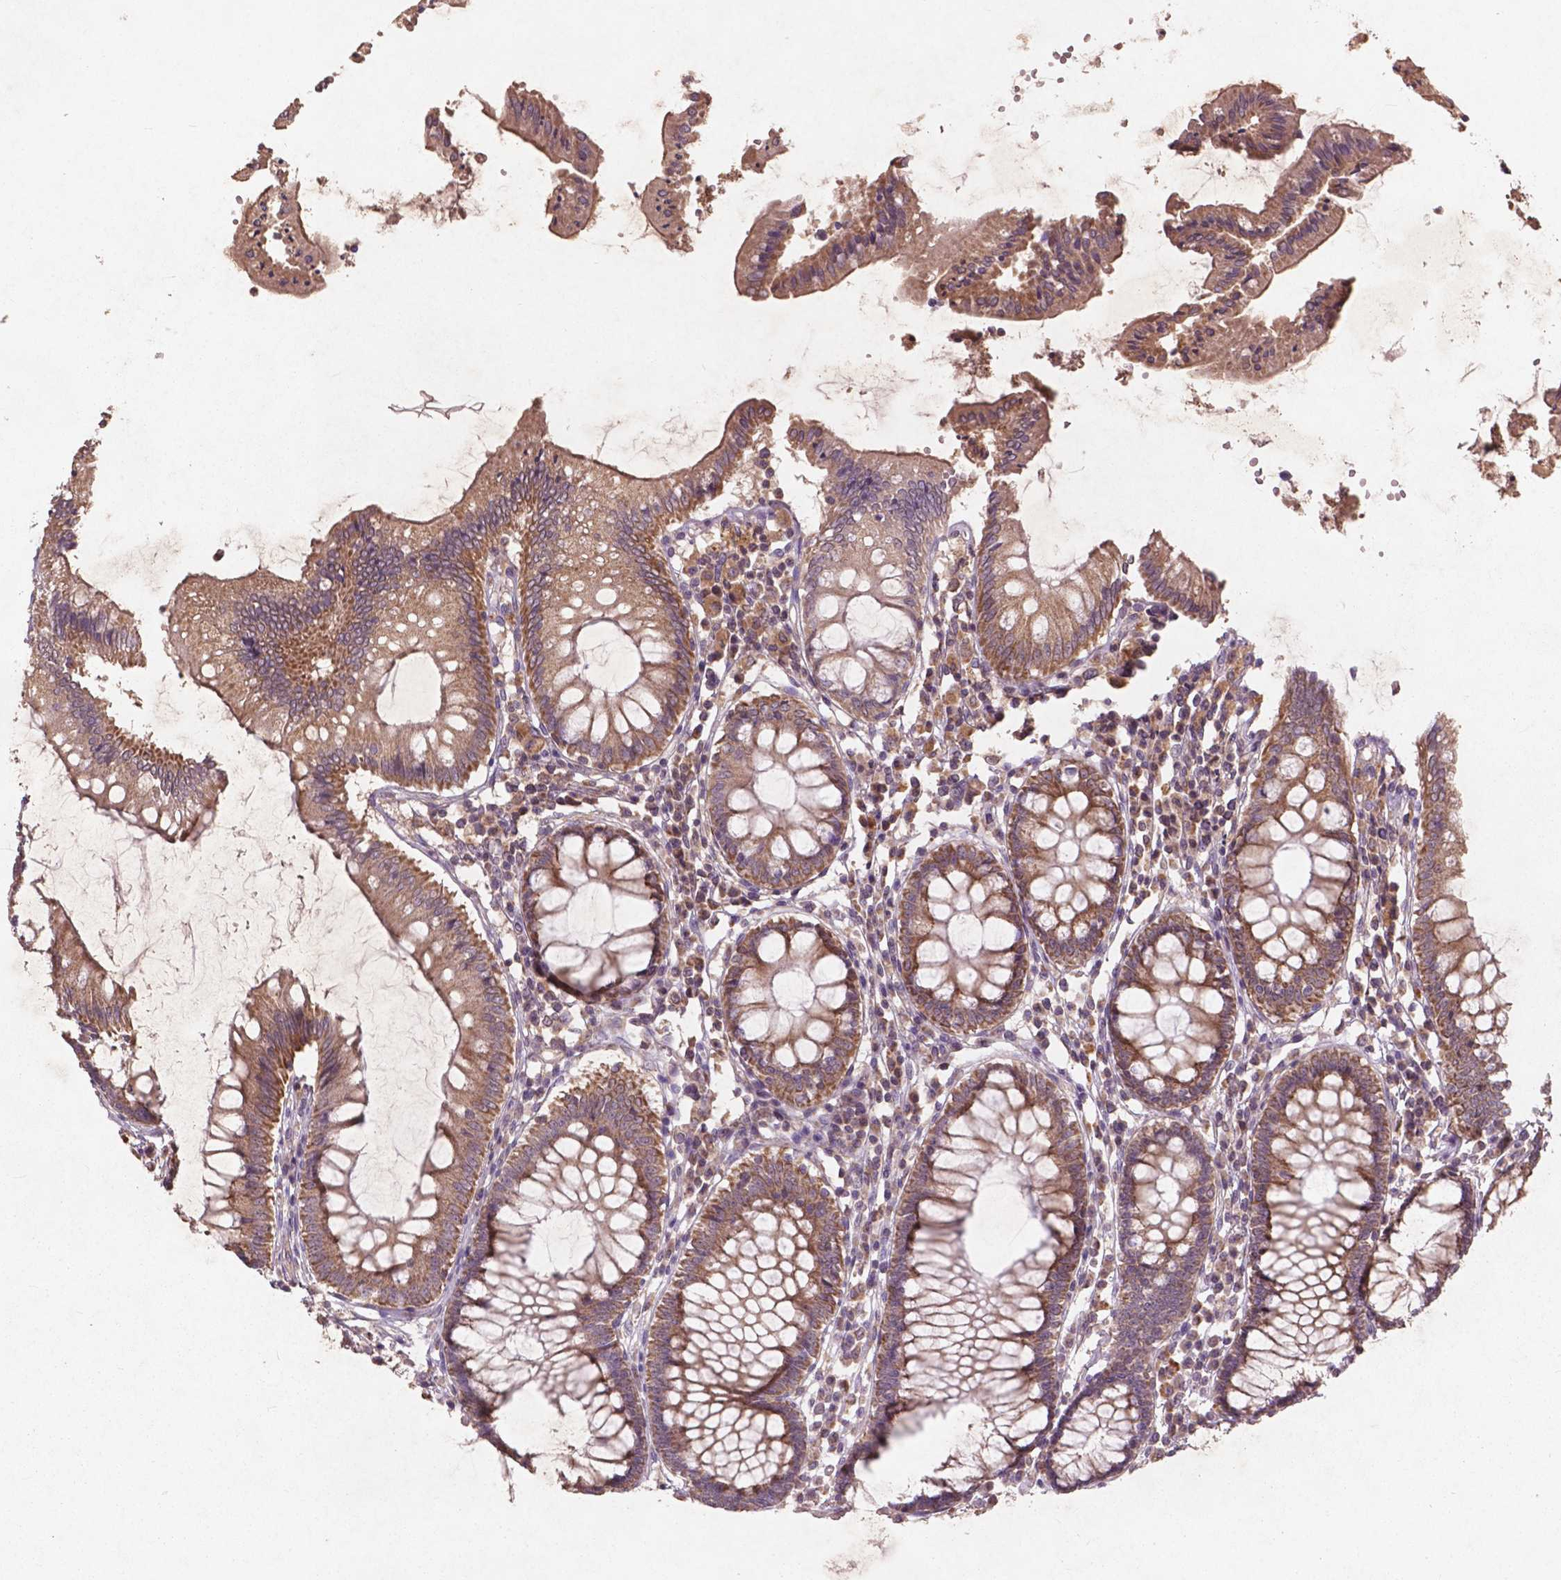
{"staining": {"intensity": "weak", "quantity": ">75%", "location": "cytoplasmic/membranous,nuclear"}, "tissue": "colon", "cell_type": "Endothelial cells", "image_type": "normal", "snomed": [{"axis": "morphology", "description": "Normal tissue, NOS"}, {"axis": "morphology", "description": "Adenocarcinoma, NOS"}, {"axis": "topography", "description": "Colon"}], "caption": "IHC staining of normal colon, which reveals low levels of weak cytoplasmic/membranous,nuclear staining in approximately >75% of endothelial cells indicating weak cytoplasmic/membranous,nuclear protein staining. The staining was performed using DAB (3,3'-diaminobenzidine) (brown) for protein detection and nuclei were counterstained in hematoxylin (blue).", "gene": "ST6GALNAC5", "patient": {"sex": "male", "age": 83}}